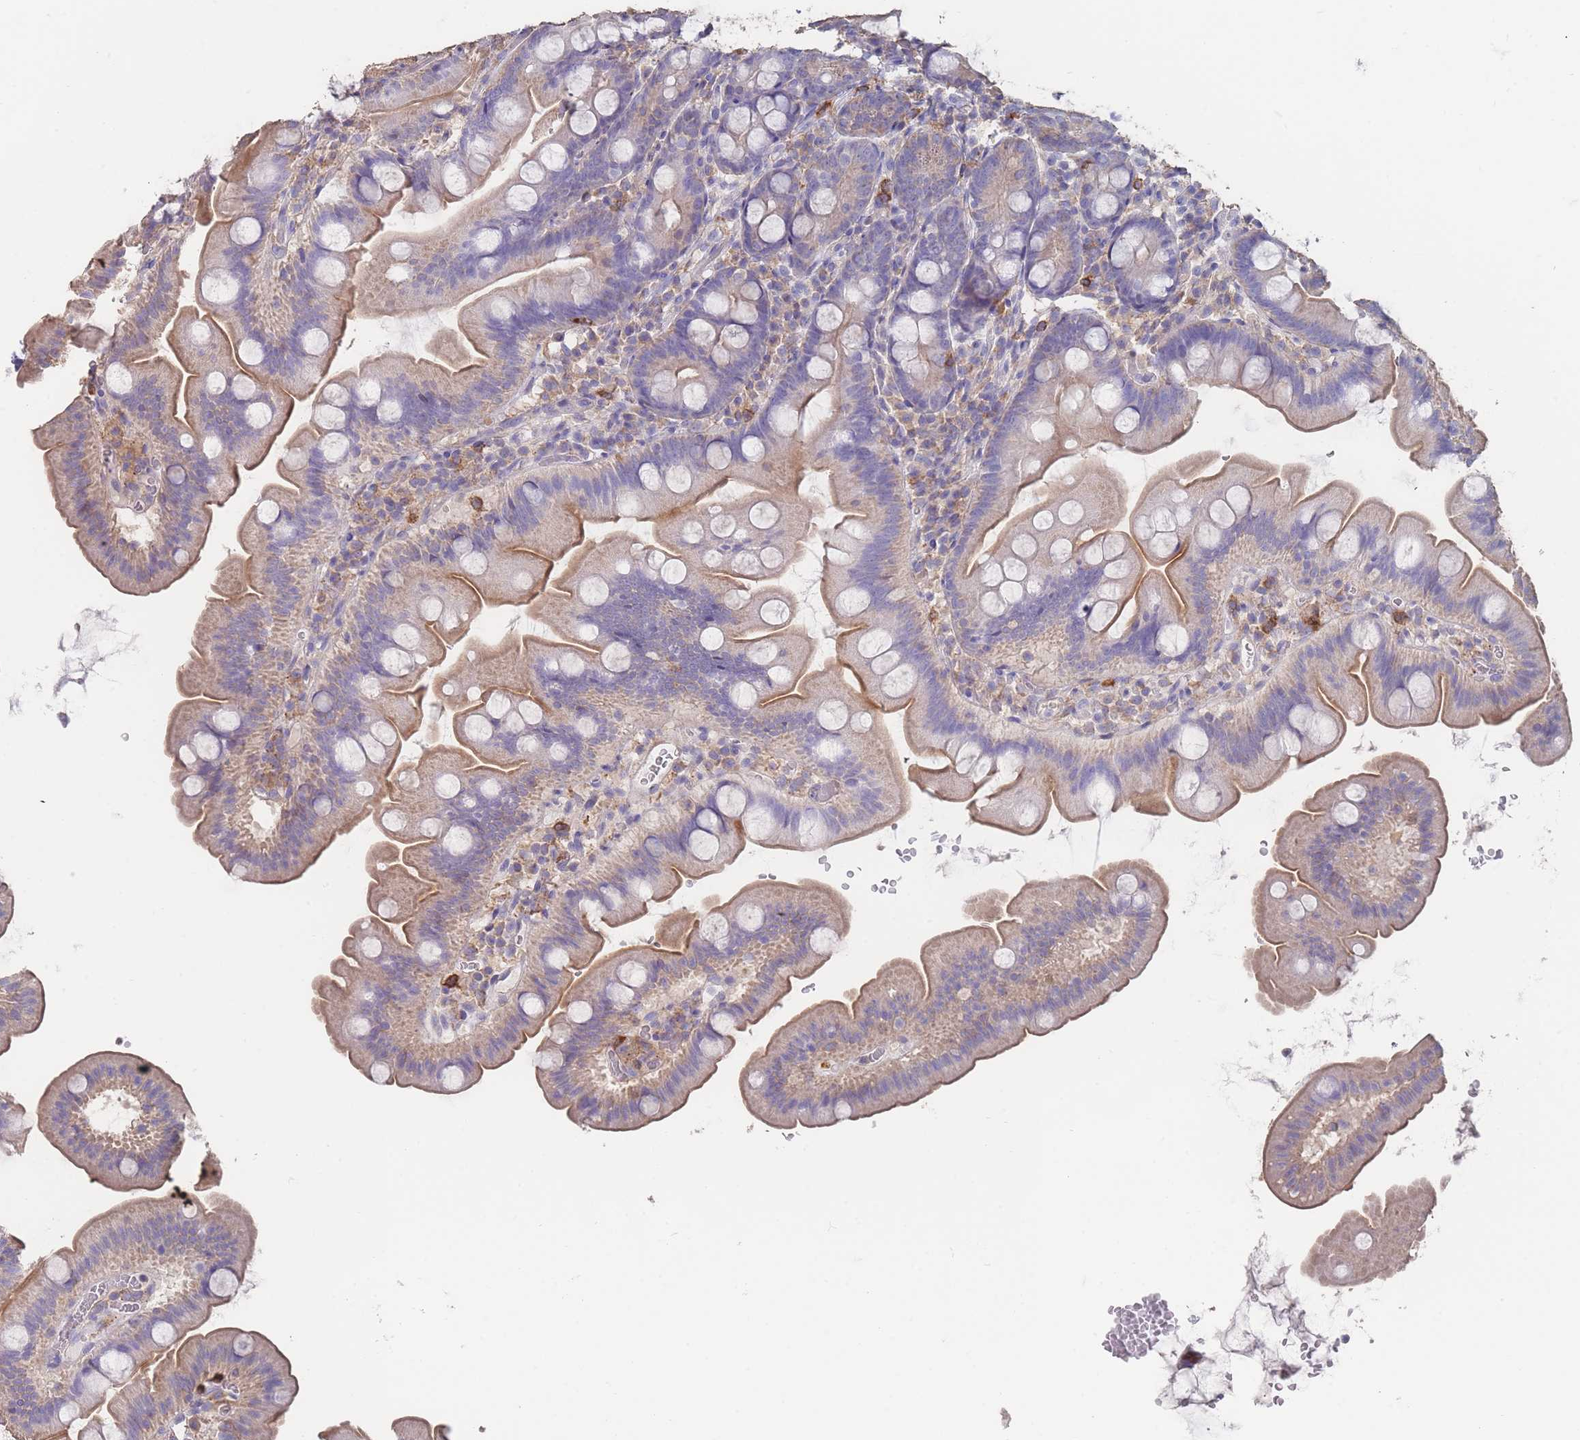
{"staining": {"intensity": "weak", "quantity": "25%-75%", "location": "cytoplasmic/membranous"}, "tissue": "small intestine", "cell_type": "Glandular cells", "image_type": "normal", "snomed": [{"axis": "morphology", "description": "Normal tissue, NOS"}, {"axis": "topography", "description": "Small intestine"}], "caption": "An immunohistochemistry (IHC) image of benign tissue is shown. Protein staining in brown labels weak cytoplasmic/membranous positivity in small intestine within glandular cells.", "gene": "CLEC12A", "patient": {"sex": "female", "age": 68}}